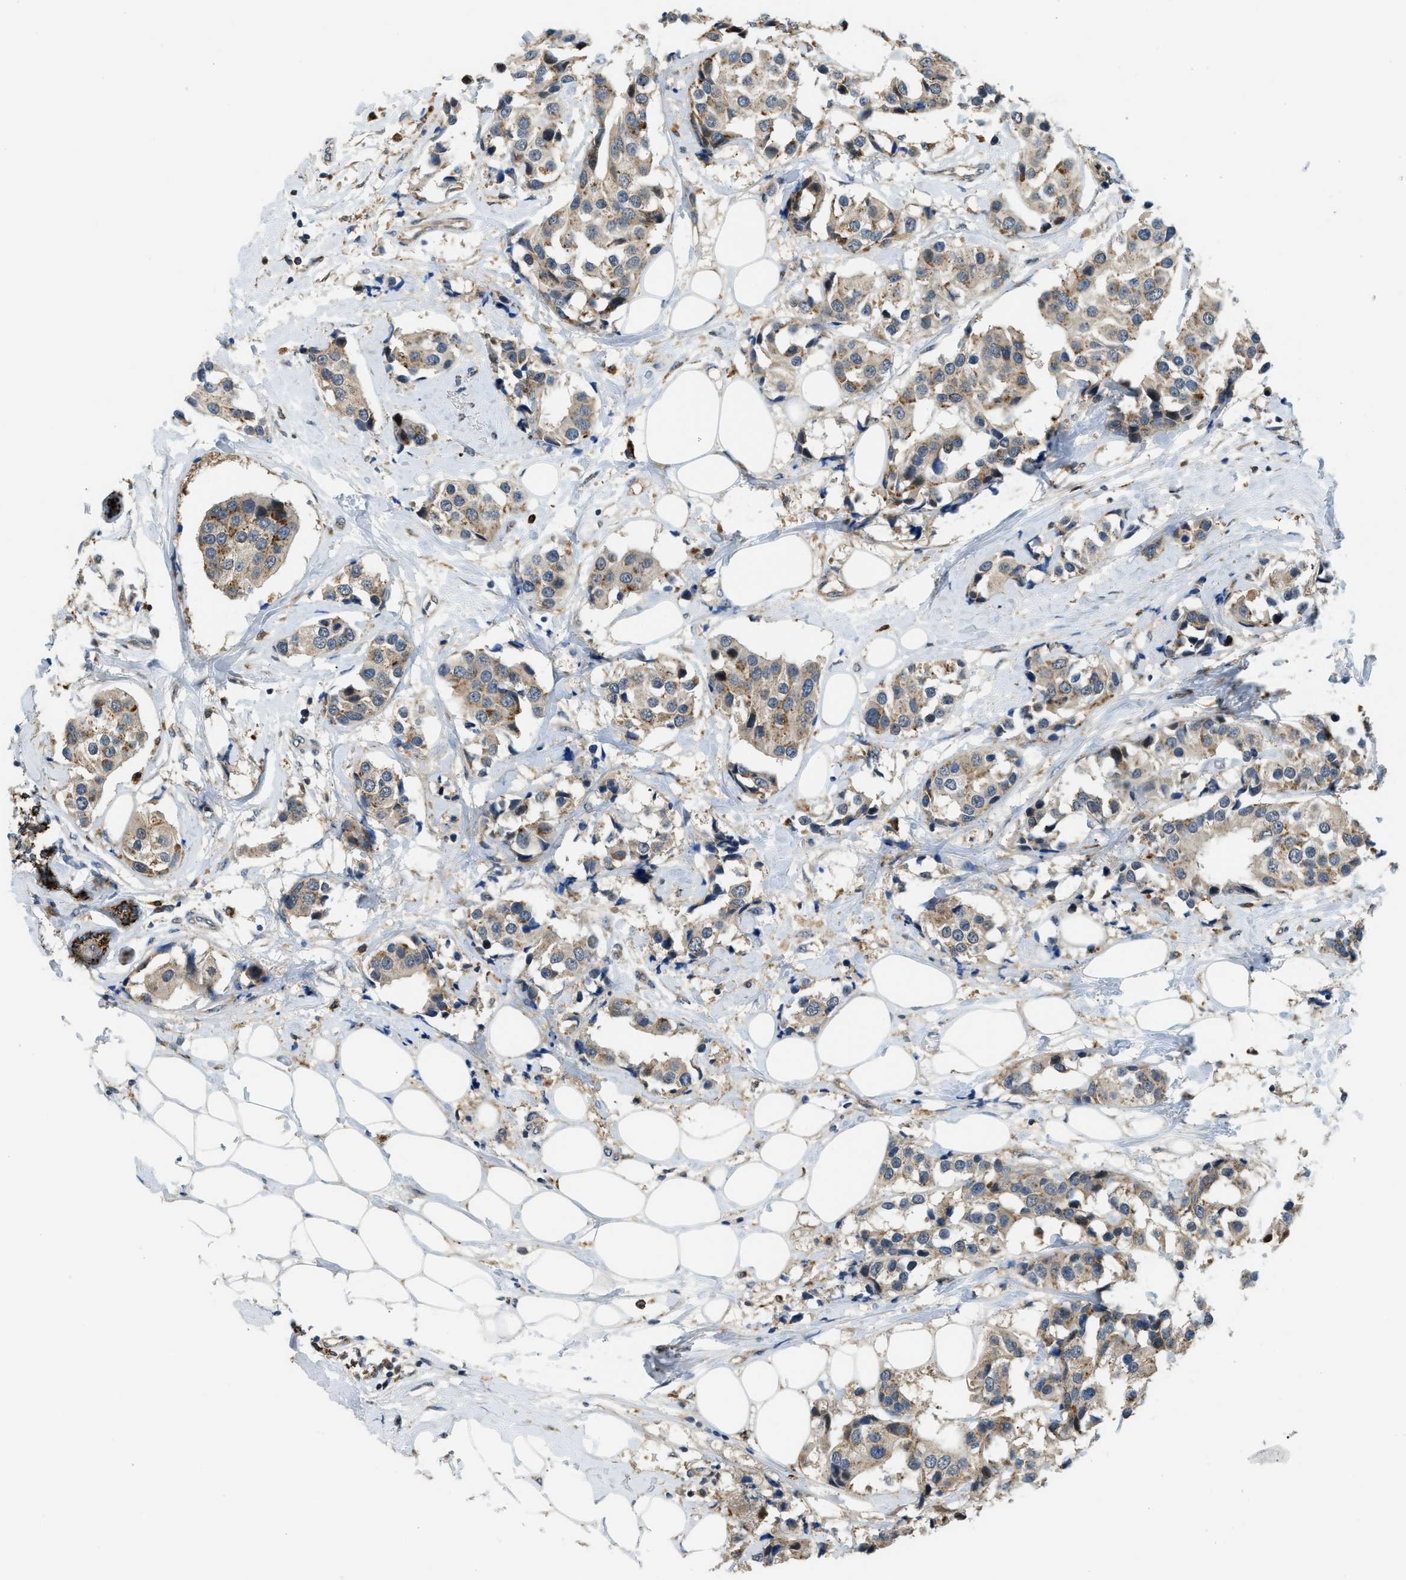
{"staining": {"intensity": "weak", "quantity": ">75%", "location": "cytoplasmic/membranous"}, "tissue": "breast cancer", "cell_type": "Tumor cells", "image_type": "cancer", "snomed": [{"axis": "morphology", "description": "Normal tissue, NOS"}, {"axis": "morphology", "description": "Duct carcinoma"}, {"axis": "topography", "description": "Breast"}], "caption": "IHC image of breast cancer stained for a protein (brown), which exhibits low levels of weak cytoplasmic/membranous positivity in approximately >75% of tumor cells.", "gene": "STARD3NL", "patient": {"sex": "female", "age": 39}}